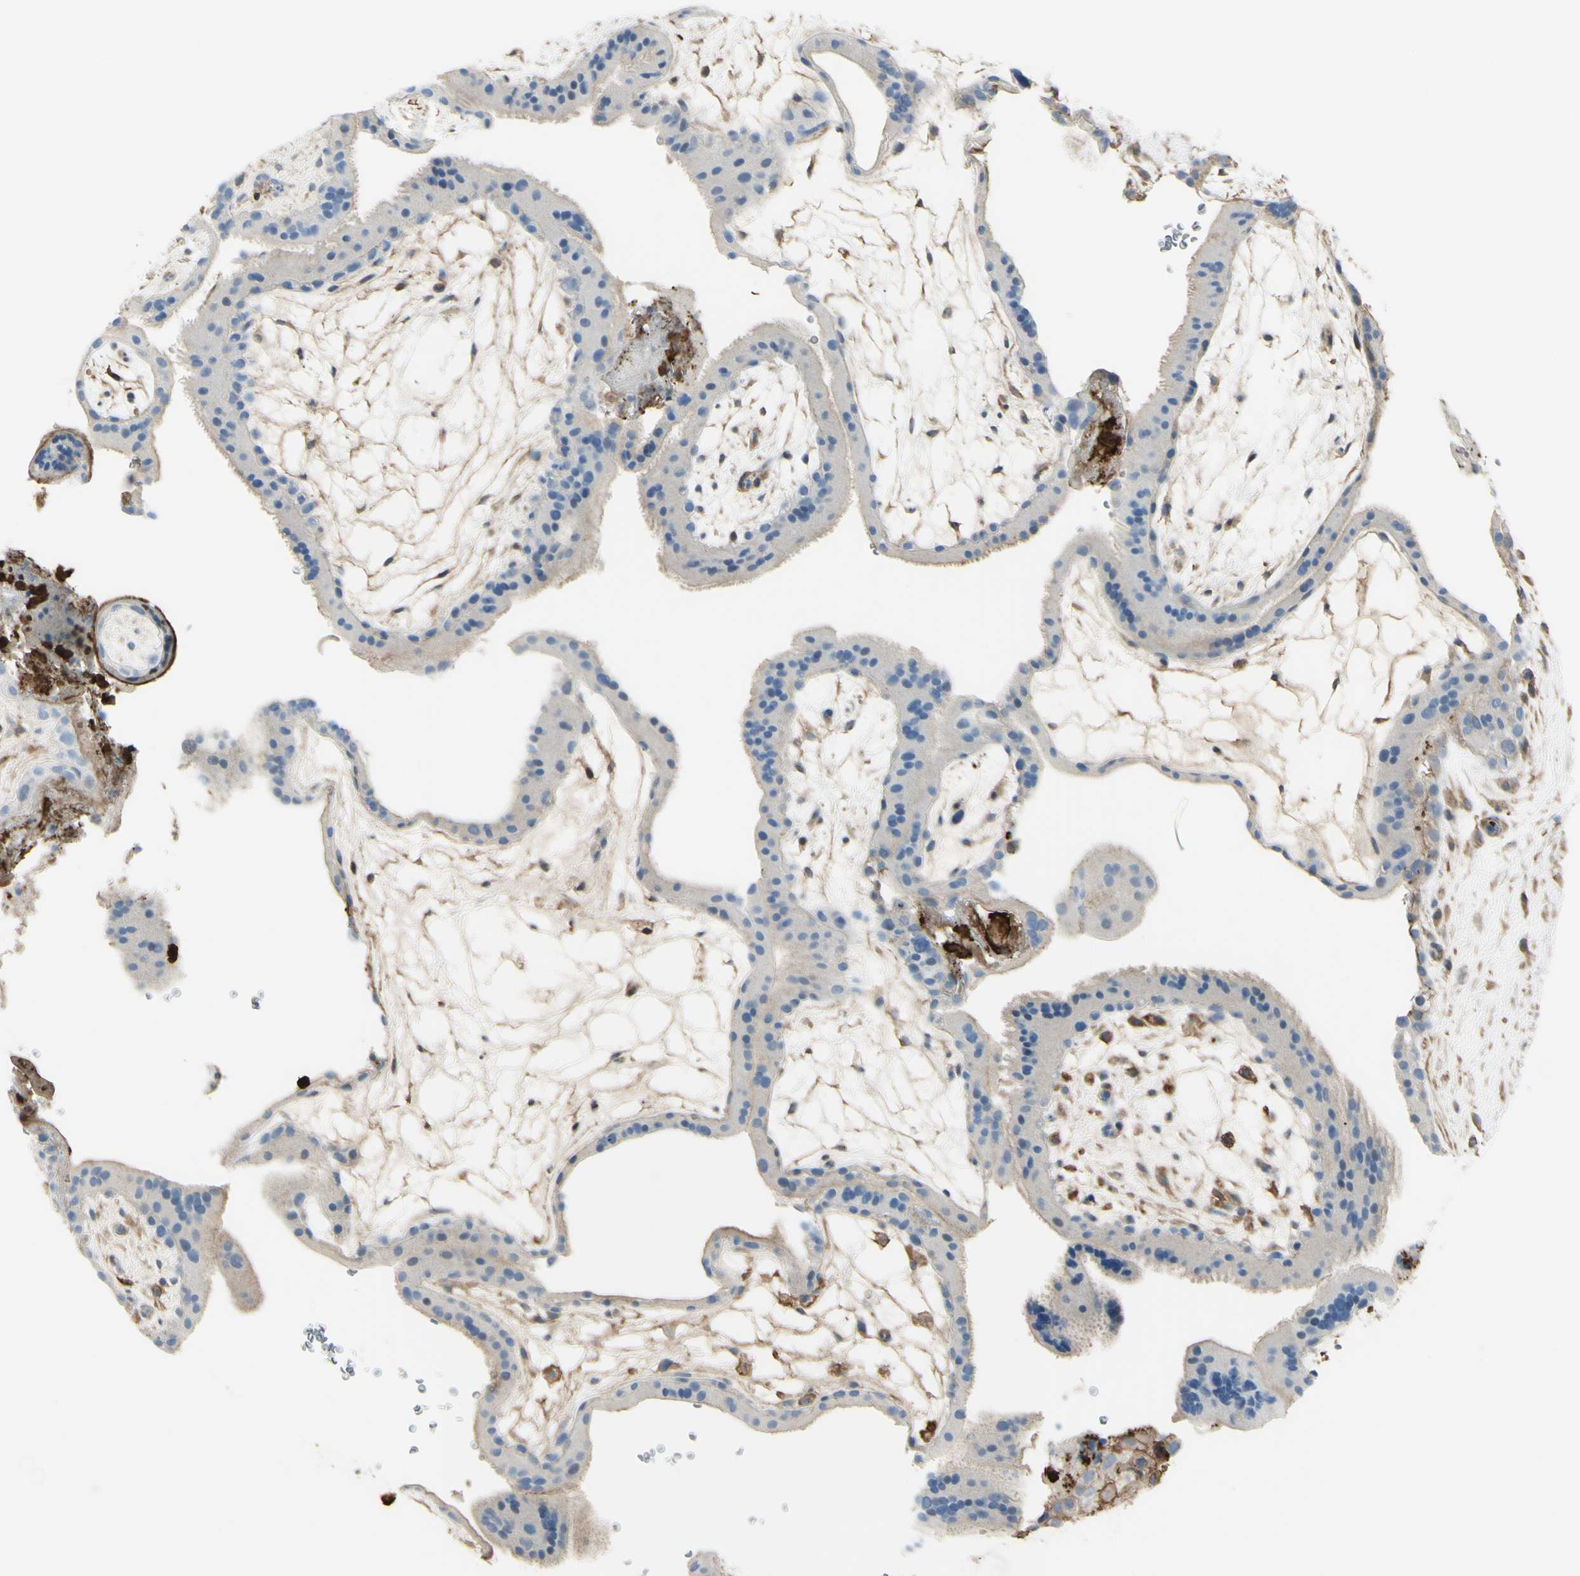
{"staining": {"intensity": "weak", "quantity": ">75%", "location": "cytoplasmic/membranous"}, "tissue": "placenta", "cell_type": "Trophoblastic cells", "image_type": "normal", "snomed": [{"axis": "morphology", "description": "Normal tissue, NOS"}, {"axis": "topography", "description": "Placenta"}], "caption": "A high-resolution micrograph shows immunohistochemistry staining of unremarkable placenta, which displays weak cytoplasmic/membranous positivity in approximately >75% of trophoblastic cells.", "gene": "GSN", "patient": {"sex": "female", "age": 19}}